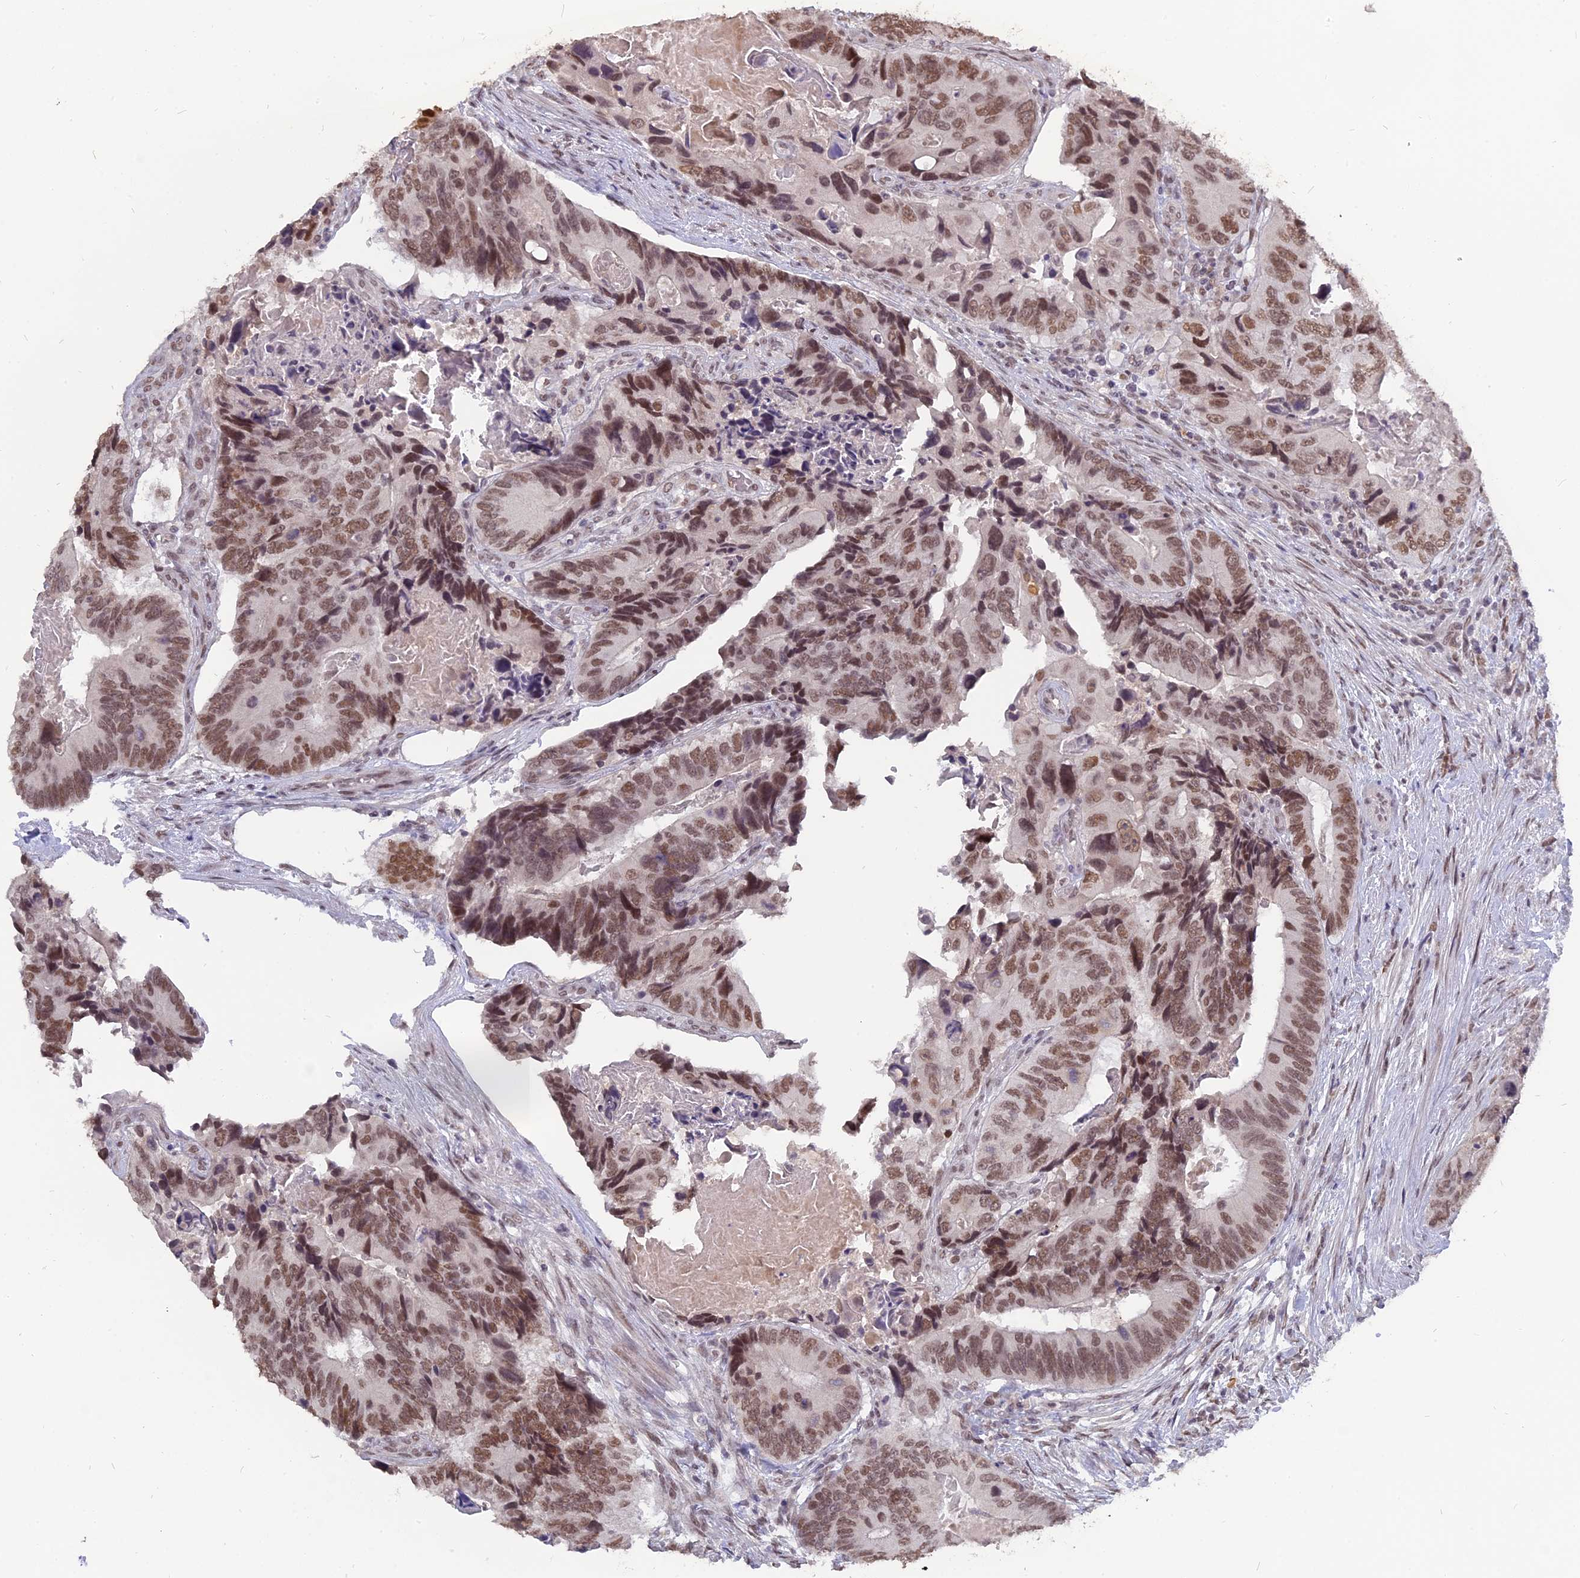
{"staining": {"intensity": "moderate", "quantity": ">75%", "location": "nuclear"}, "tissue": "colorectal cancer", "cell_type": "Tumor cells", "image_type": "cancer", "snomed": [{"axis": "morphology", "description": "Adenocarcinoma, NOS"}, {"axis": "topography", "description": "Colon"}], "caption": "Immunohistochemical staining of colorectal cancer (adenocarcinoma) exhibits medium levels of moderate nuclear staining in approximately >75% of tumor cells.", "gene": "NR1H3", "patient": {"sex": "male", "age": 84}}